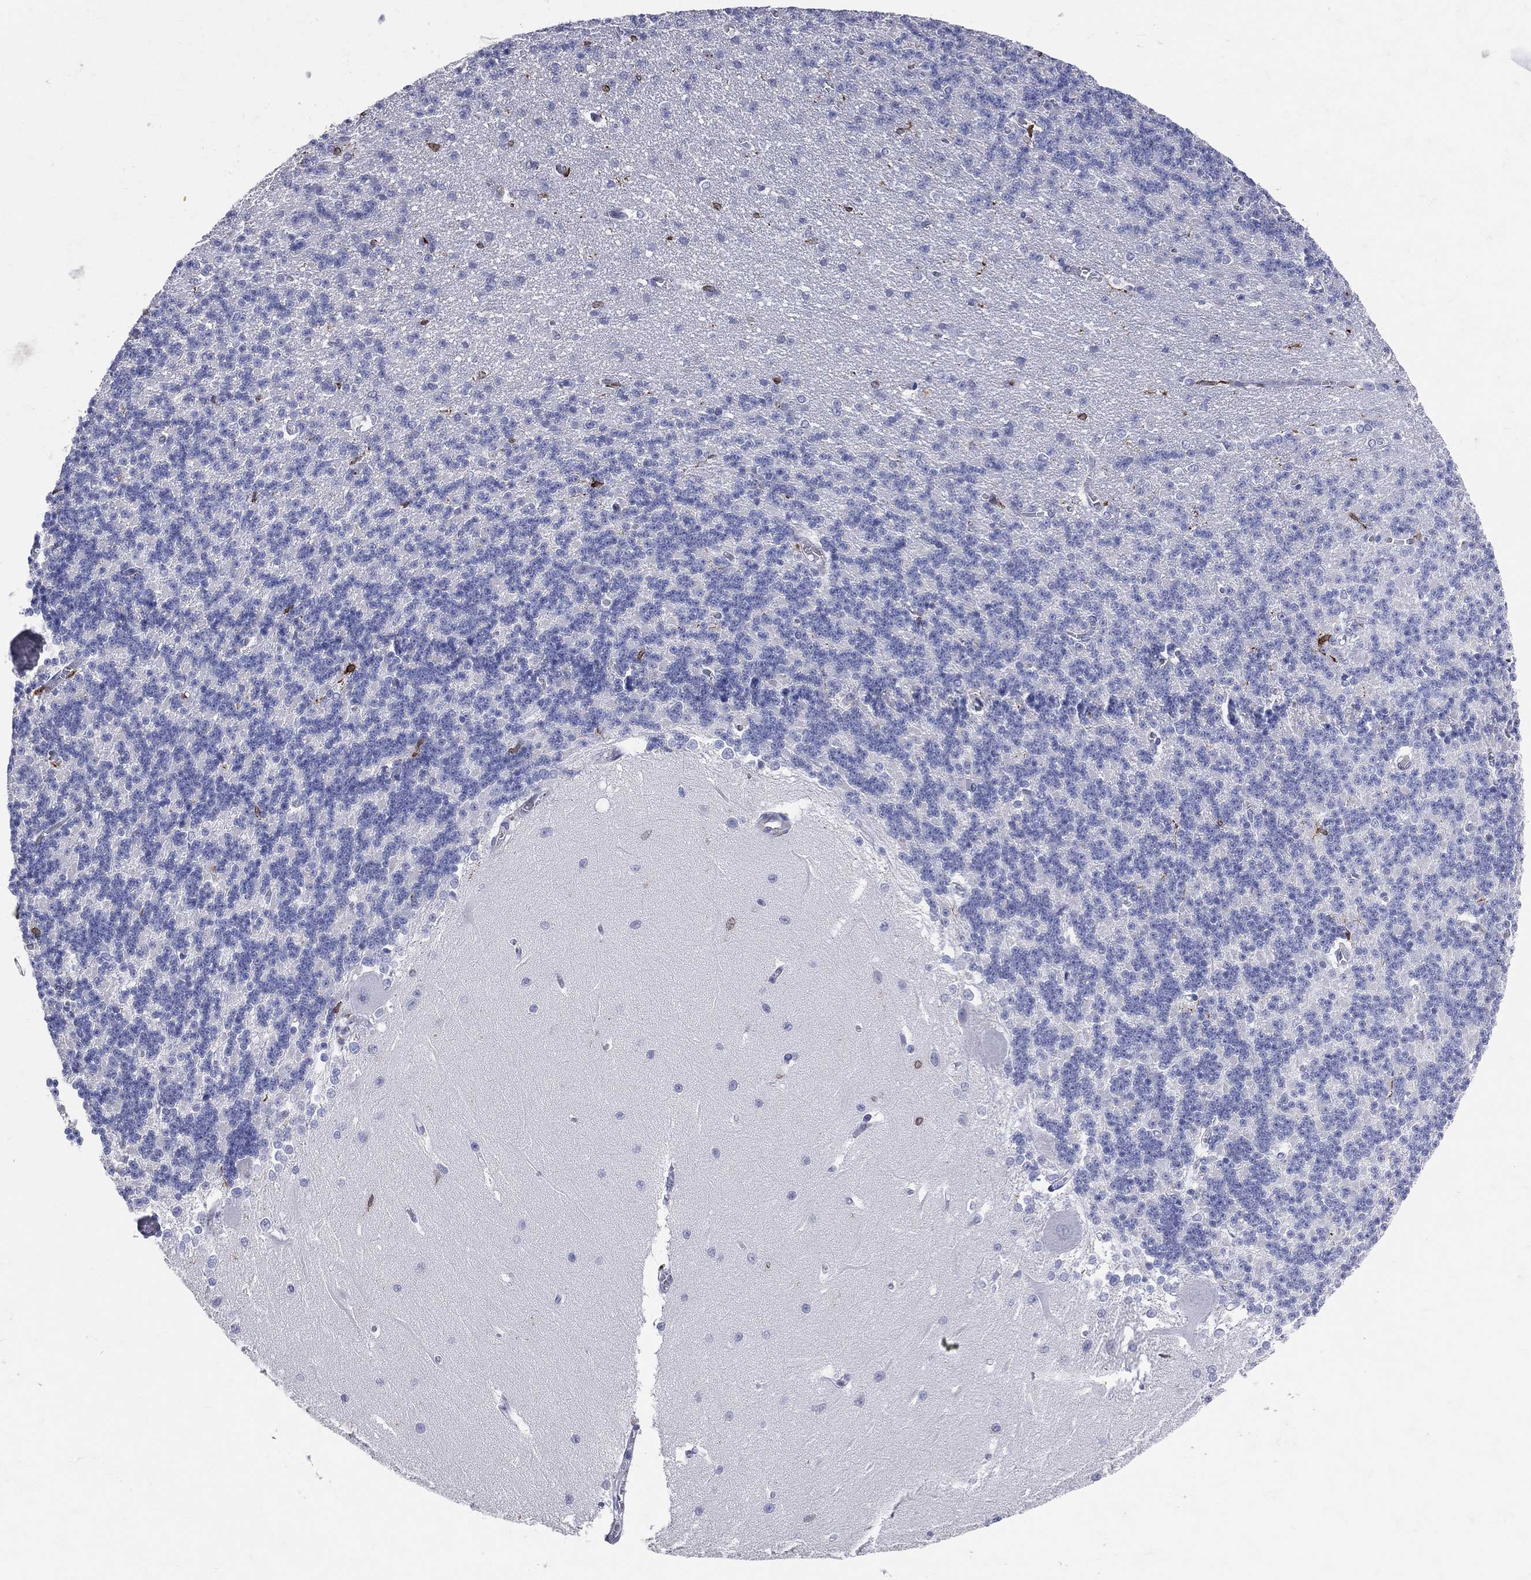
{"staining": {"intensity": "strong", "quantity": "<25%", "location": "cytoplasmic/membranous"}, "tissue": "cerebellum", "cell_type": "Cells in granular layer", "image_type": "normal", "snomed": [{"axis": "morphology", "description": "Normal tissue, NOS"}, {"axis": "topography", "description": "Cerebellum"}], "caption": "Immunohistochemical staining of normal cerebellum shows strong cytoplasmic/membranous protein positivity in approximately <25% of cells in granular layer. The staining was performed using DAB (3,3'-diaminobenzidine), with brown indicating positive protein expression. Nuclei are stained blue with hematoxylin.", "gene": "CD74", "patient": {"sex": "male", "age": 37}}